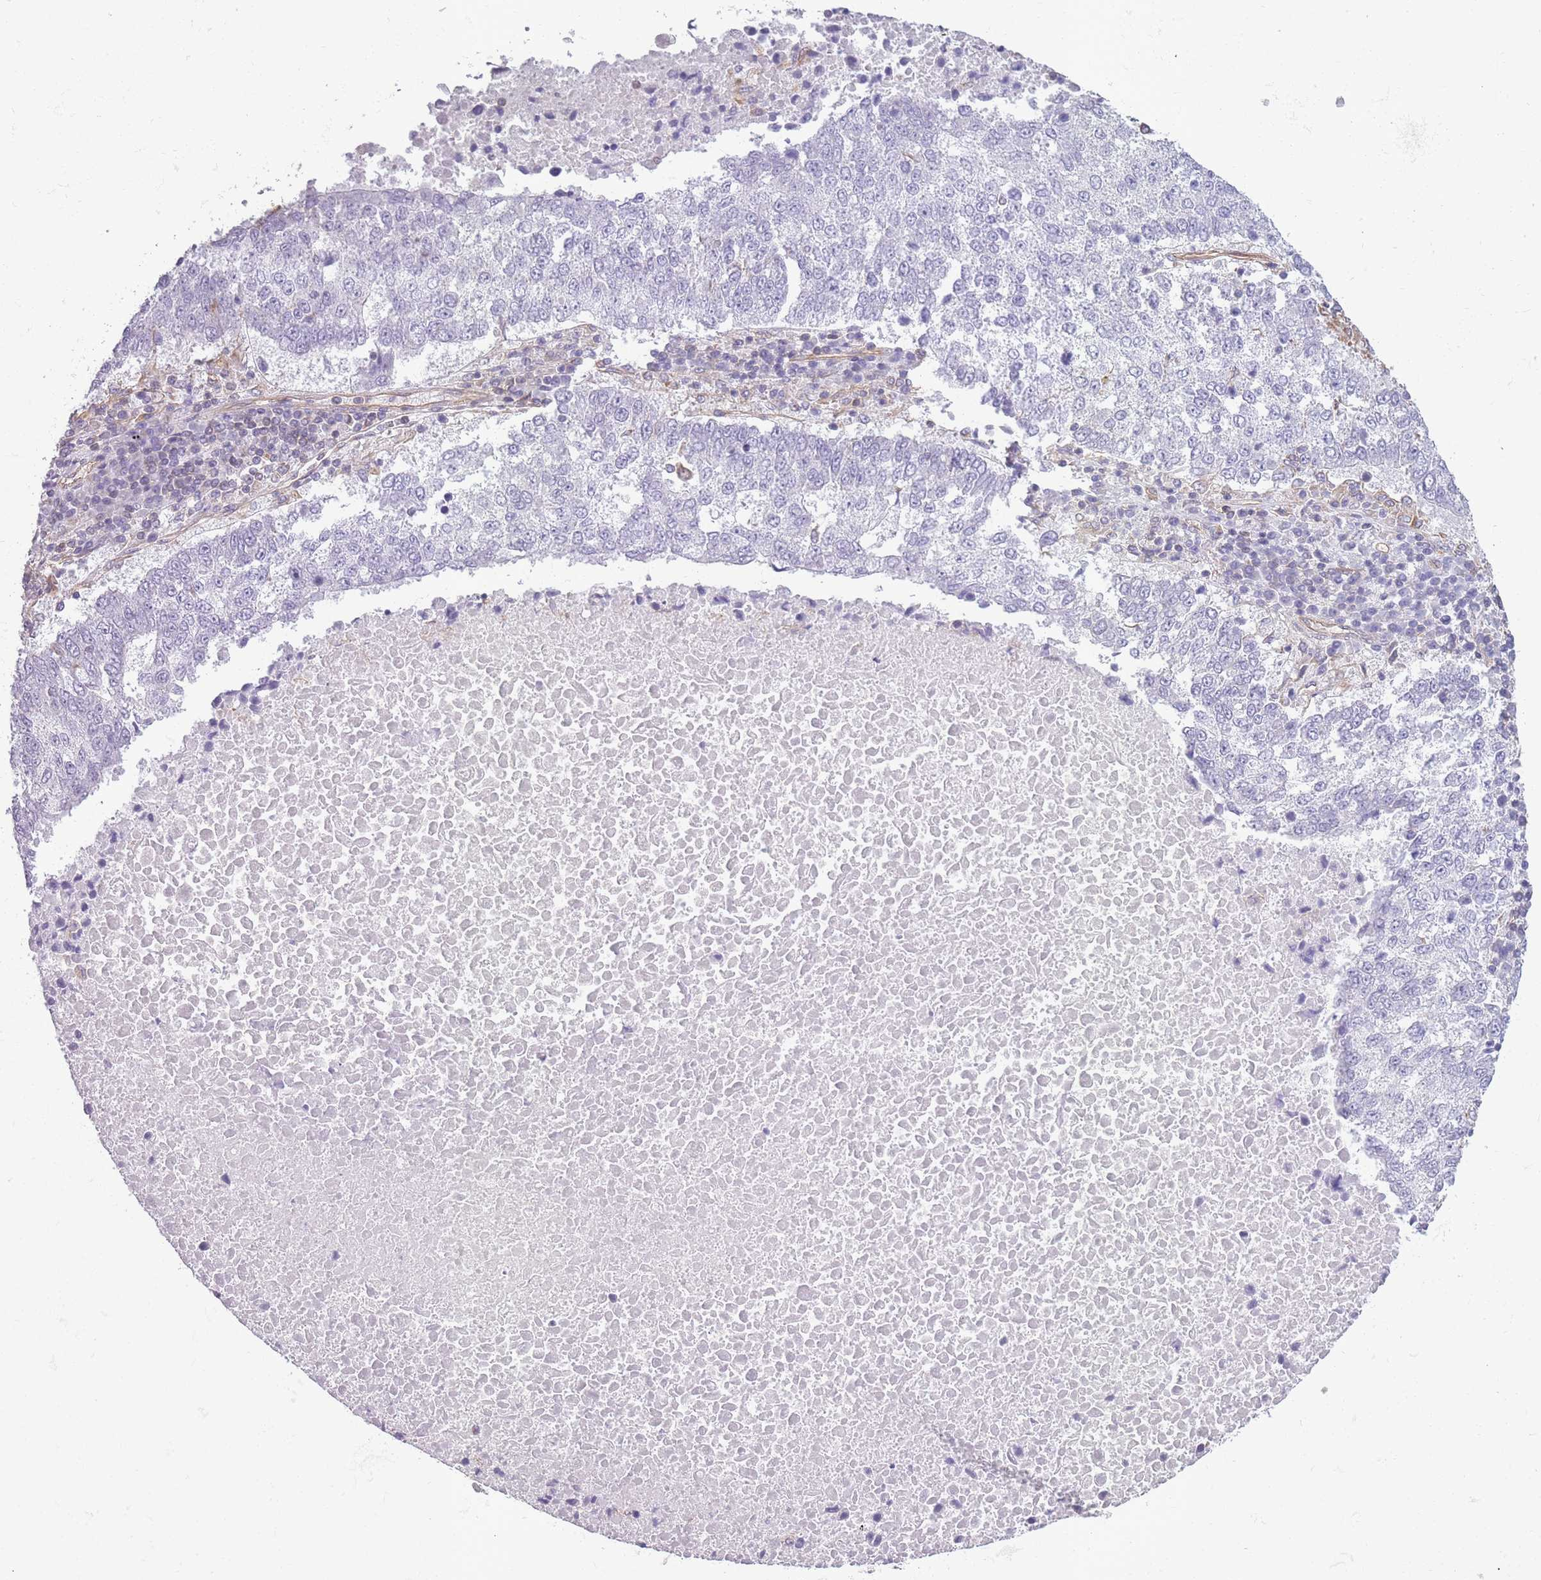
{"staining": {"intensity": "negative", "quantity": "none", "location": "none"}, "tissue": "lung cancer", "cell_type": "Tumor cells", "image_type": "cancer", "snomed": [{"axis": "morphology", "description": "Squamous cell carcinoma, NOS"}, {"axis": "topography", "description": "Lung"}], "caption": "Tumor cells show no significant protein expression in lung squamous cell carcinoma.", "gene": "ADD1", "patient": {"sex": "male", "age": 73}}